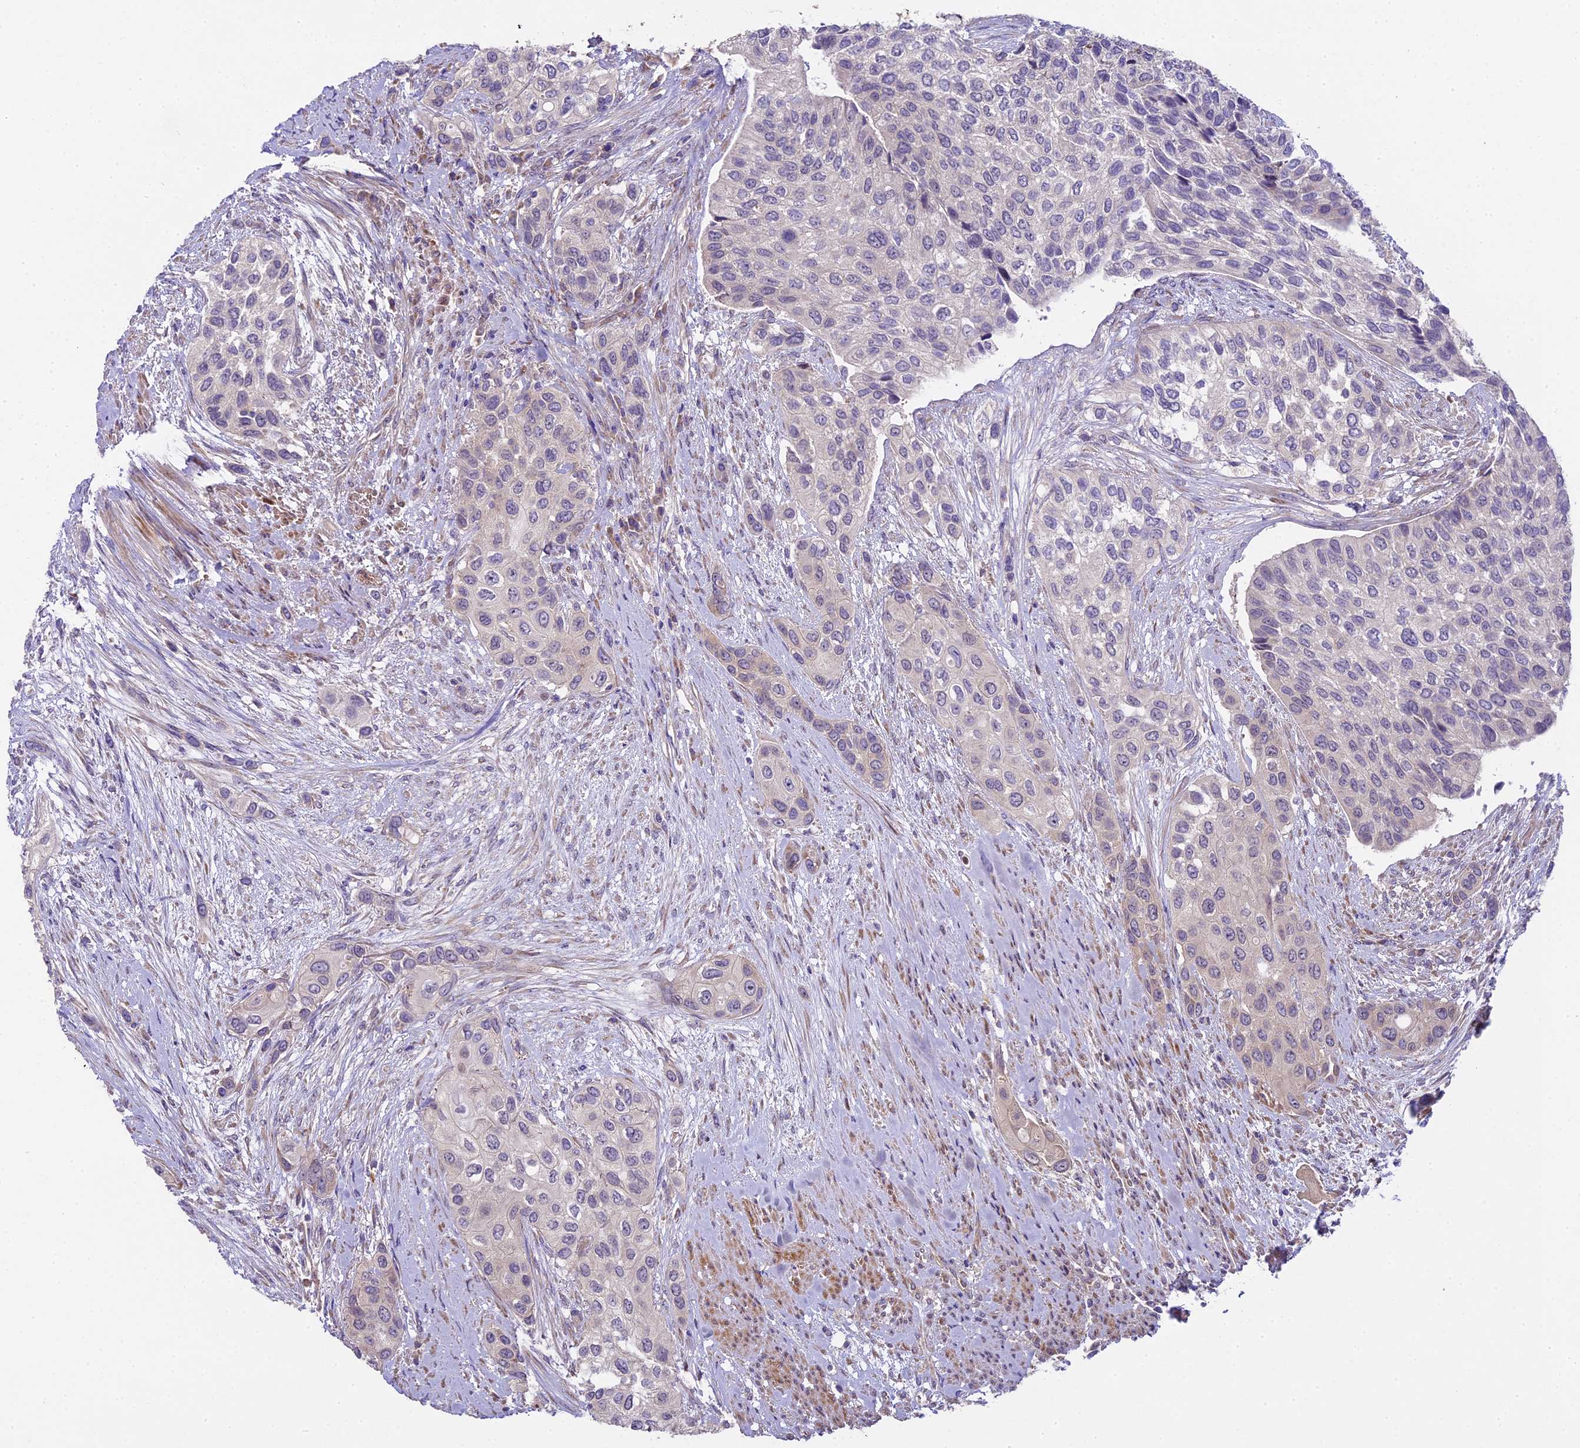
{"staining": {"intensity": "negative", "quantity": "none", "location": "none"}, "tissue": "urothelial cancer", "cell_type": "Tumor cells", "image_type": "cancer", "snomed": [{"axis": "morphology", "description": "Normal tissue, NOS"}, {"axis": "morphology", "description": "Urothelial carcinoma, High grade"}, {"axis": "topography", "description": "Vascular tissue"}, {"axis": "topography", "description": "Urinary bladder"}], "caption": "Urothelial carcinoma (high-grade) was stained to show a protein in brown. There is no significant expression in tumor cells.", "gene": "SPIRE1", "patient": {"sex": "female", "age": 56}}